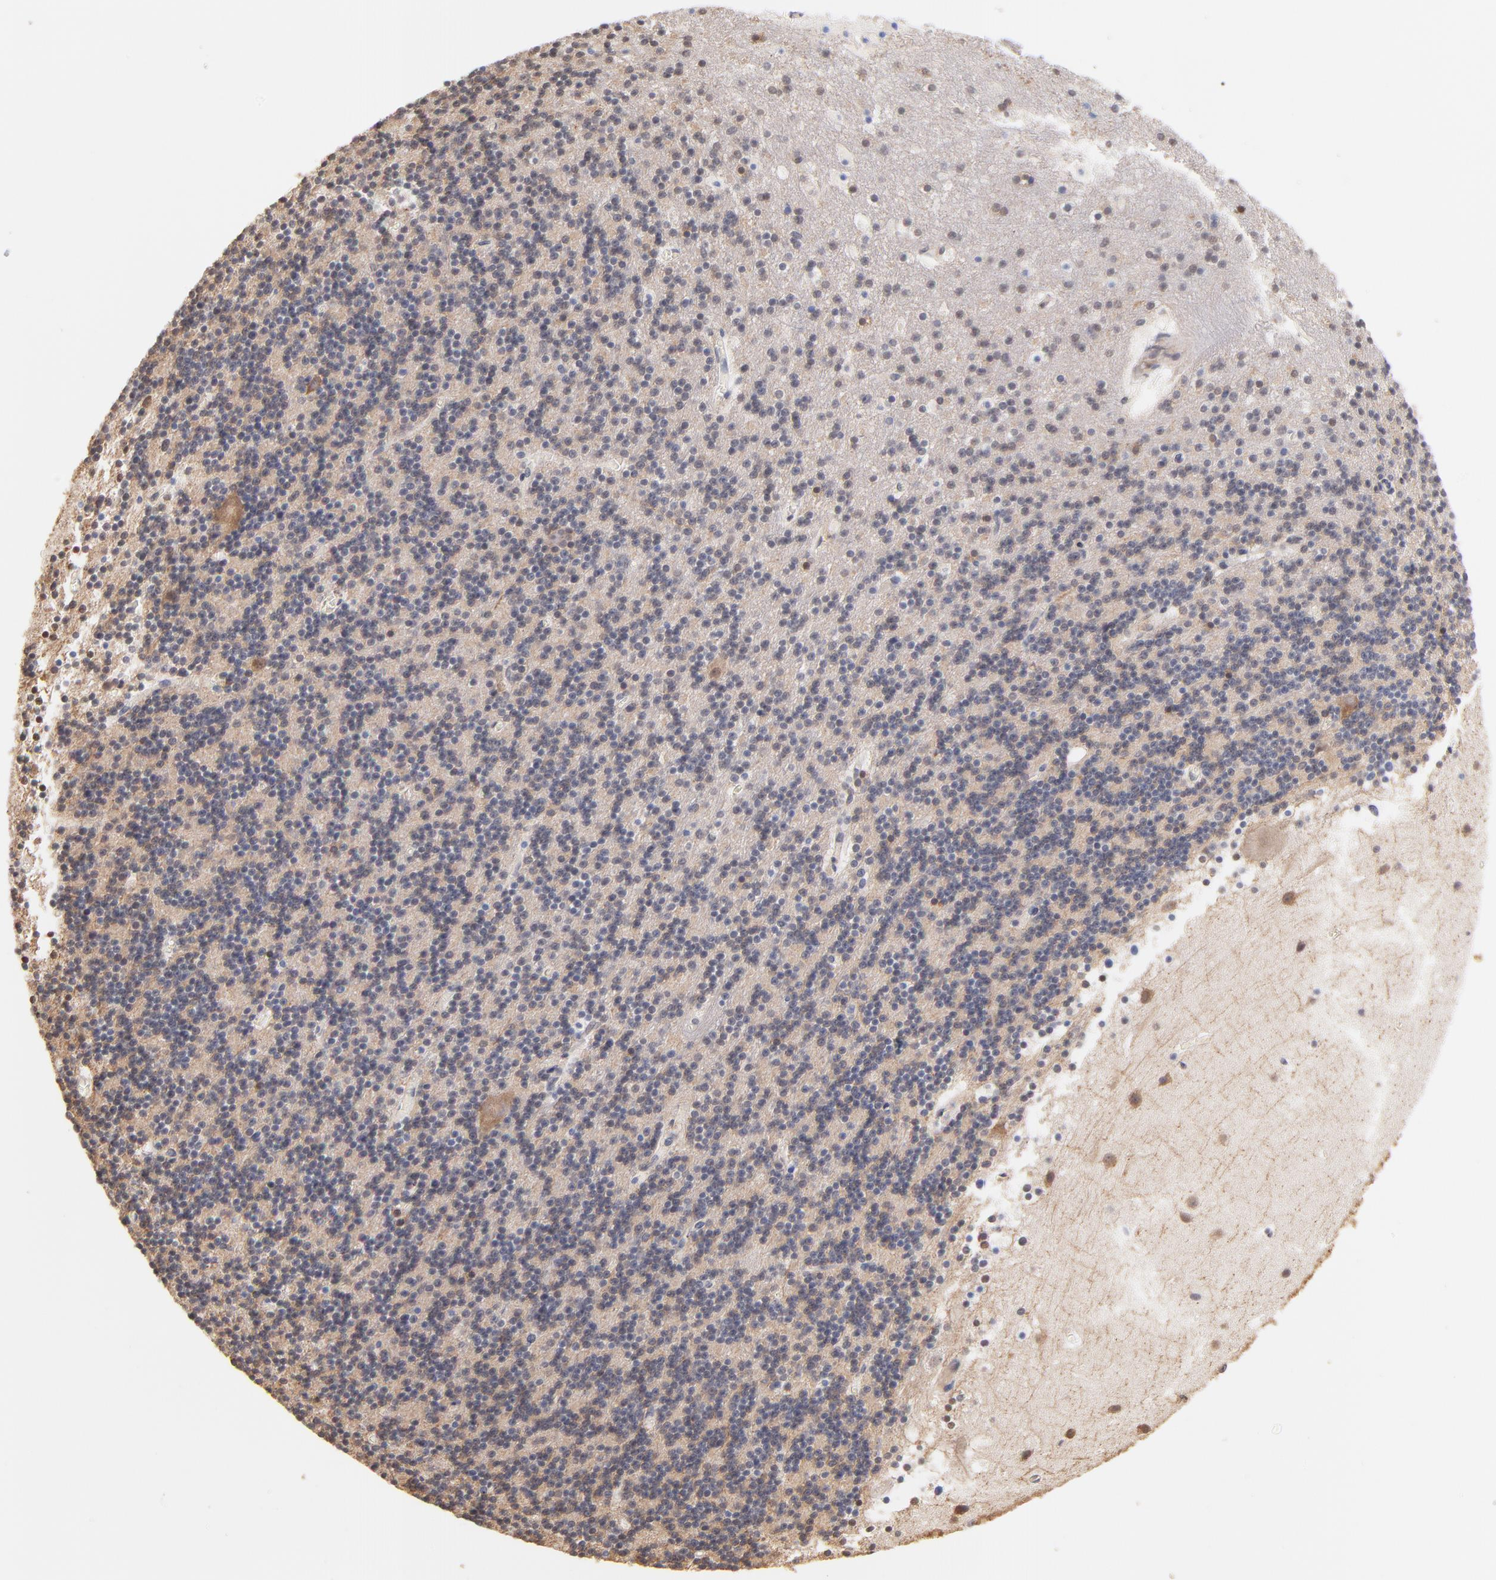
{"staining": {"intensity": "negative", "quantity": "none", "location": "none"}, "tissue": "cerebellum", "cell_type": "Cells in granular layer", "image_type": "normal", "snomed": [{"axis": "morphology", "description": "Normal tissue, NOS"}, {"axis": "topography", "description": "Cerebellum"}], "caption": "A photomicrograph of cerebellum stained for a protein shows no brown staining in cells in granular layer. Nuclei are stained in blue.", "gene": "RIBC2", "patient": {"sex": "male", "age": 45}}